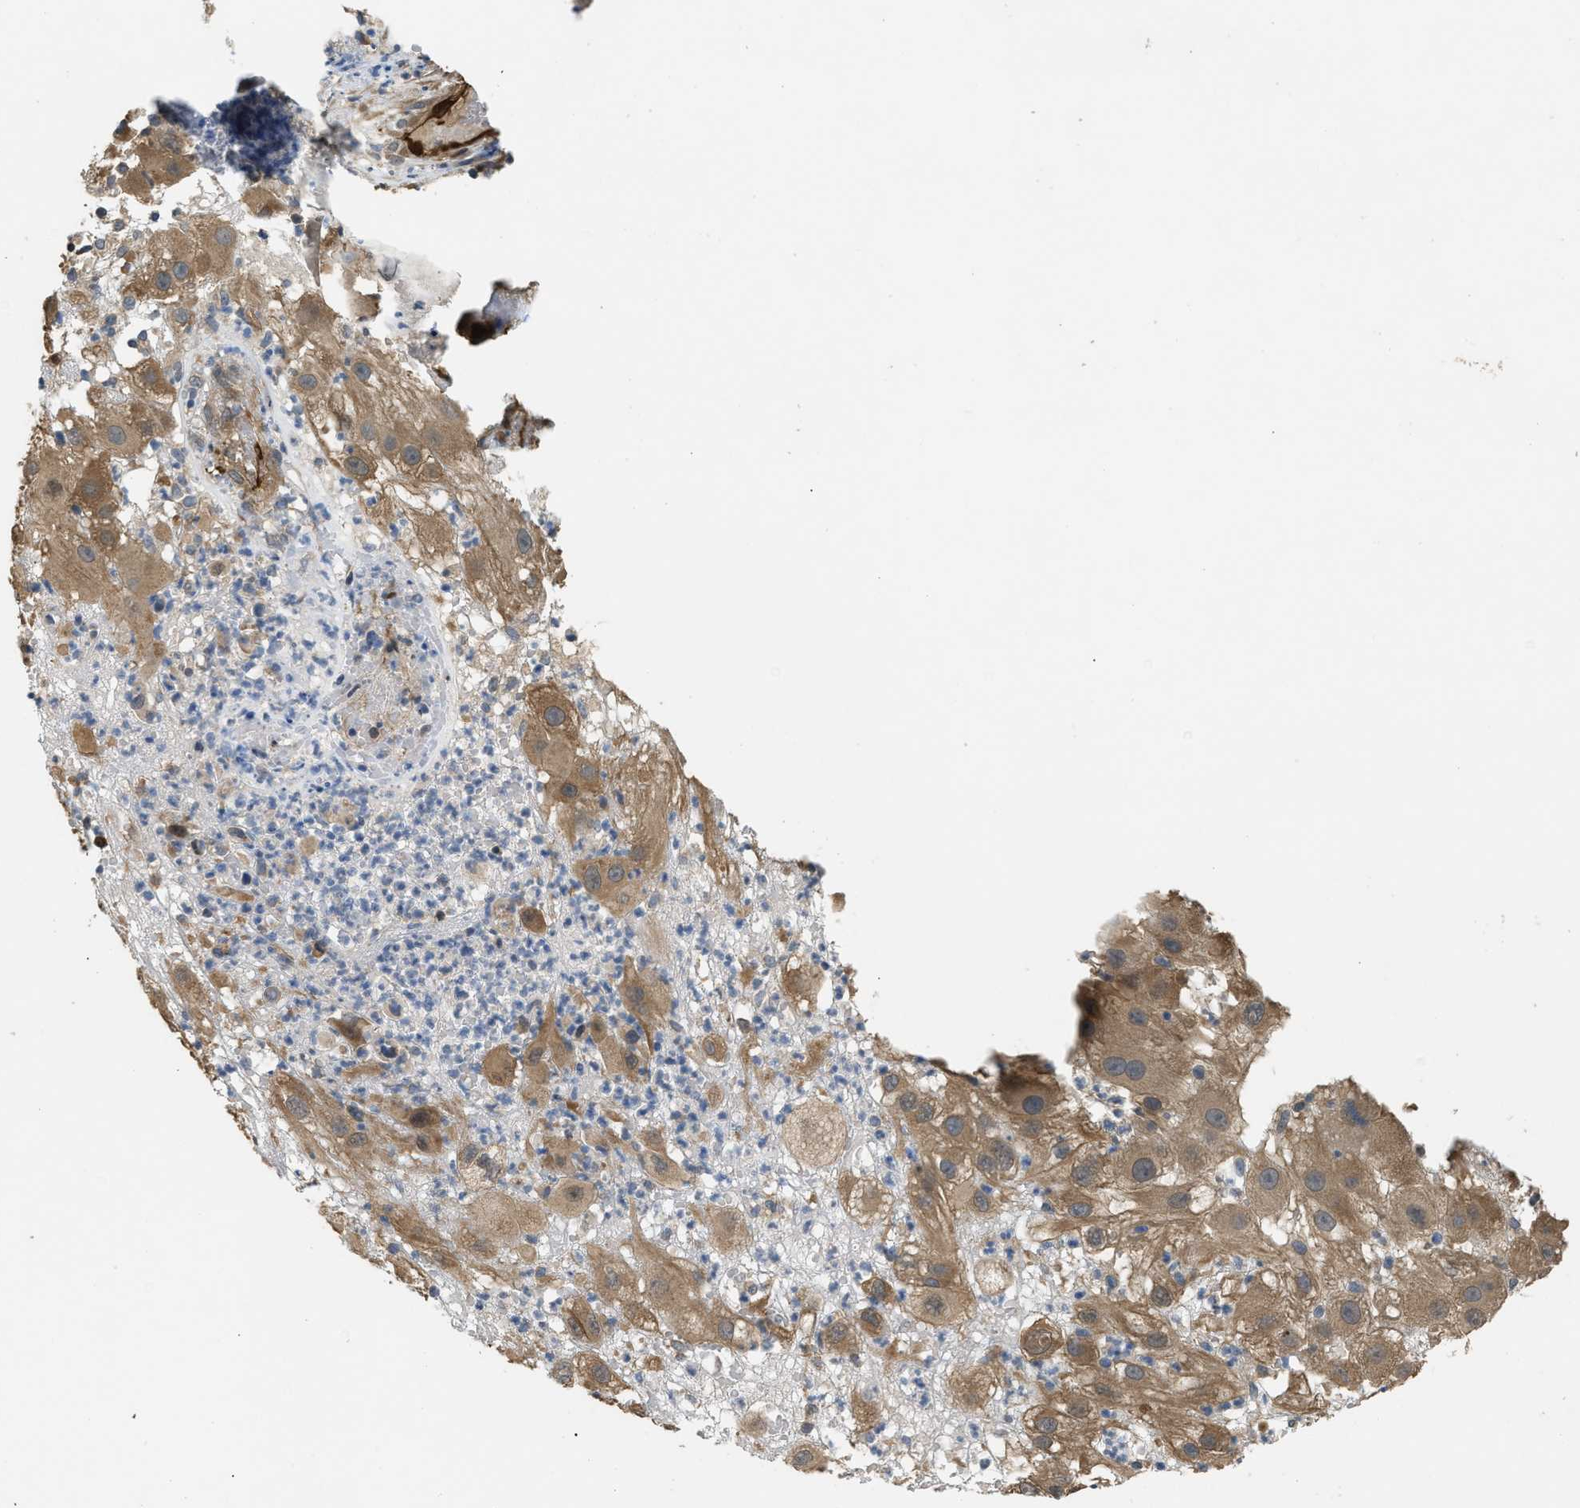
{"staining": {"intensity": "moderate", "quantity": ">75%", "location": "cytoplasmic/membranous"}, "tissue": "melanoma", "cell_type": "Tumor cells", "image_type": "cancer", "snomed": [{"axis": "morphology", "description": "Malignant melanoma, NOS"}, {"axis": "topography", "description": "Skin"}], "caption": "An image of melanoma stained for a protein reveals moderate cytoplasmic/membranous brown staining in tumor cells. (DAB = brown stain, brightfield microscopy at high magnification).", "gene": "BAG3", "patient": {"sex": "female", "age": 81}}